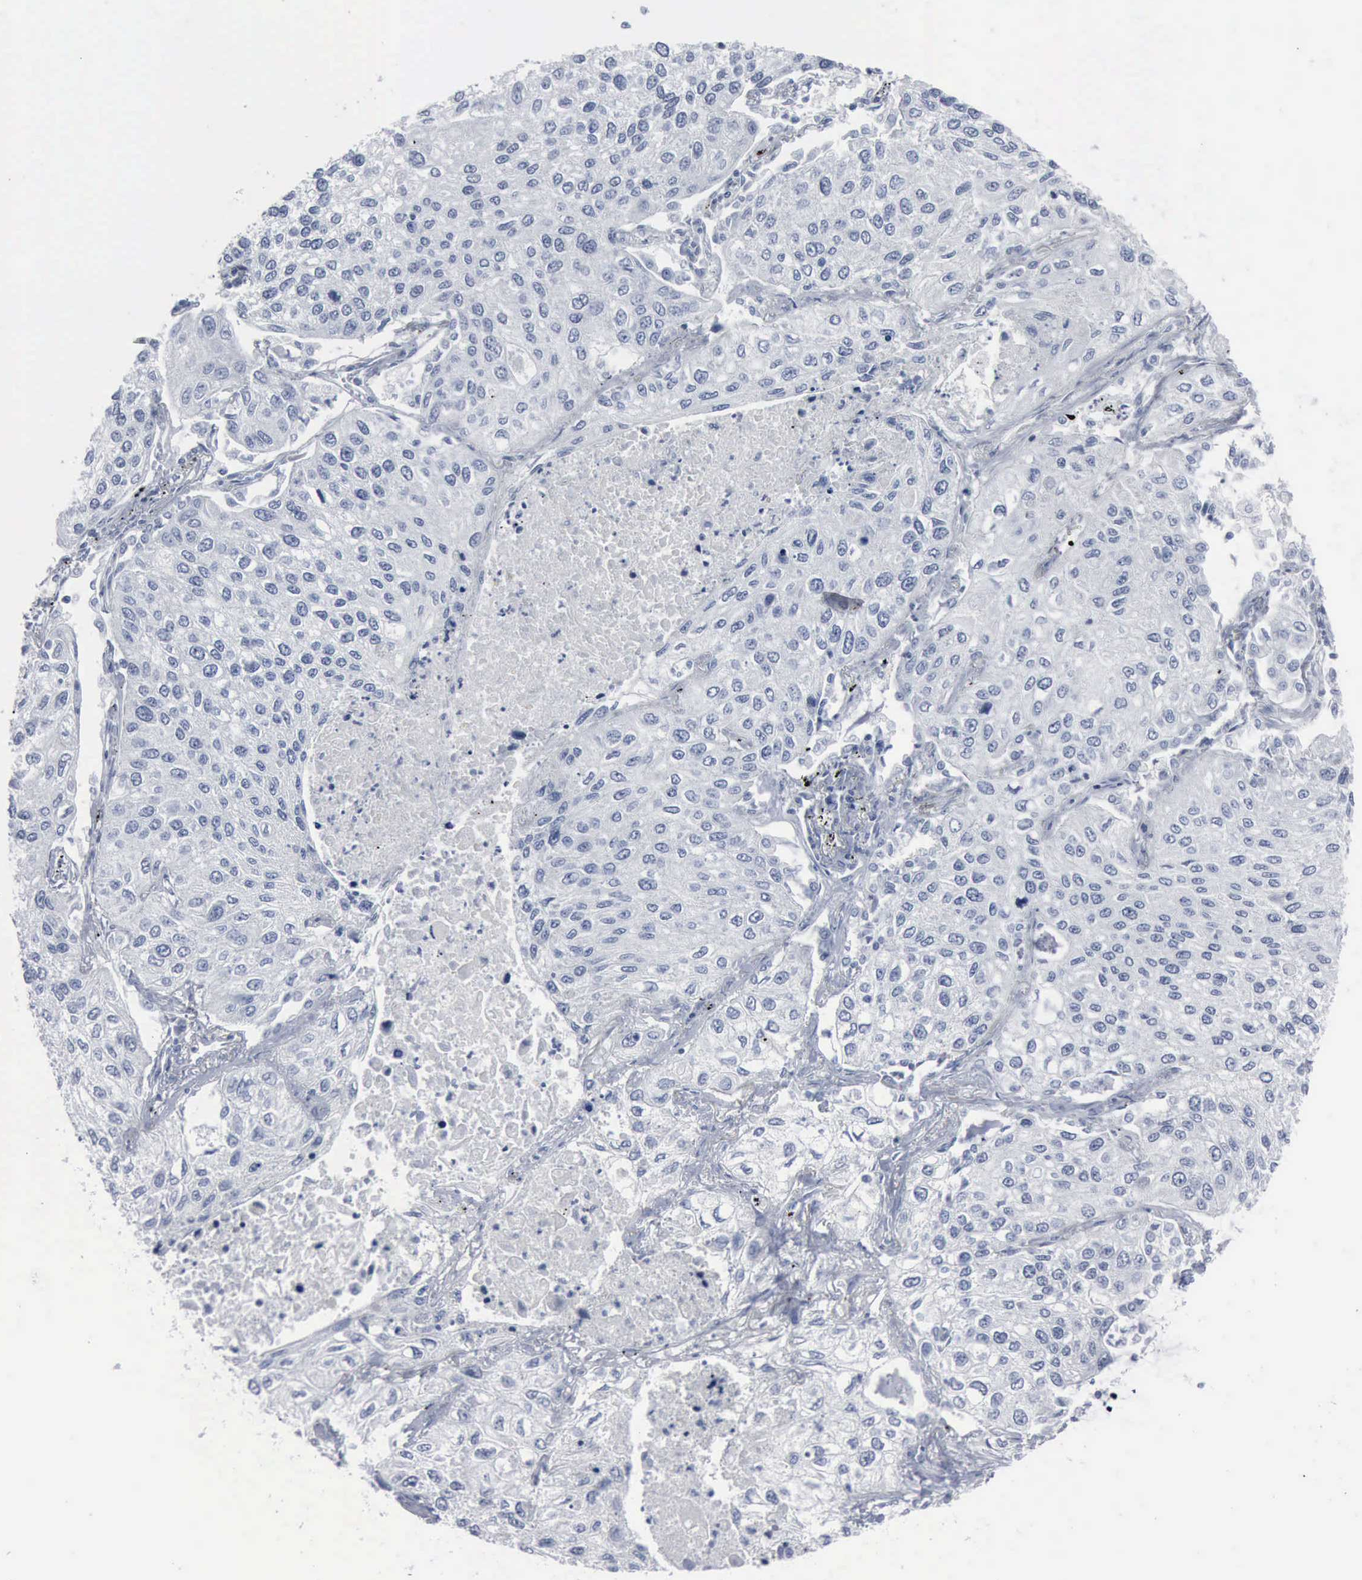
{"staining": {"intensity": "negative", "quantity": "none", "location": "none"}, "tissue": "lung cancer", "cell_type": "Tumor cells", "image_type": "cancer", "snomed": [{"axis": "morphology", "description": "Squamous cell carcinoma, NOS"}, {"axis": "topography", "description": "Lung"}], "caption": "A photomicrograph of human squamous cell carcinoma (lung) is negative for staining in tumor cells.", "gene": "DMD", "patient": {"sex": "male", "age": 75}}